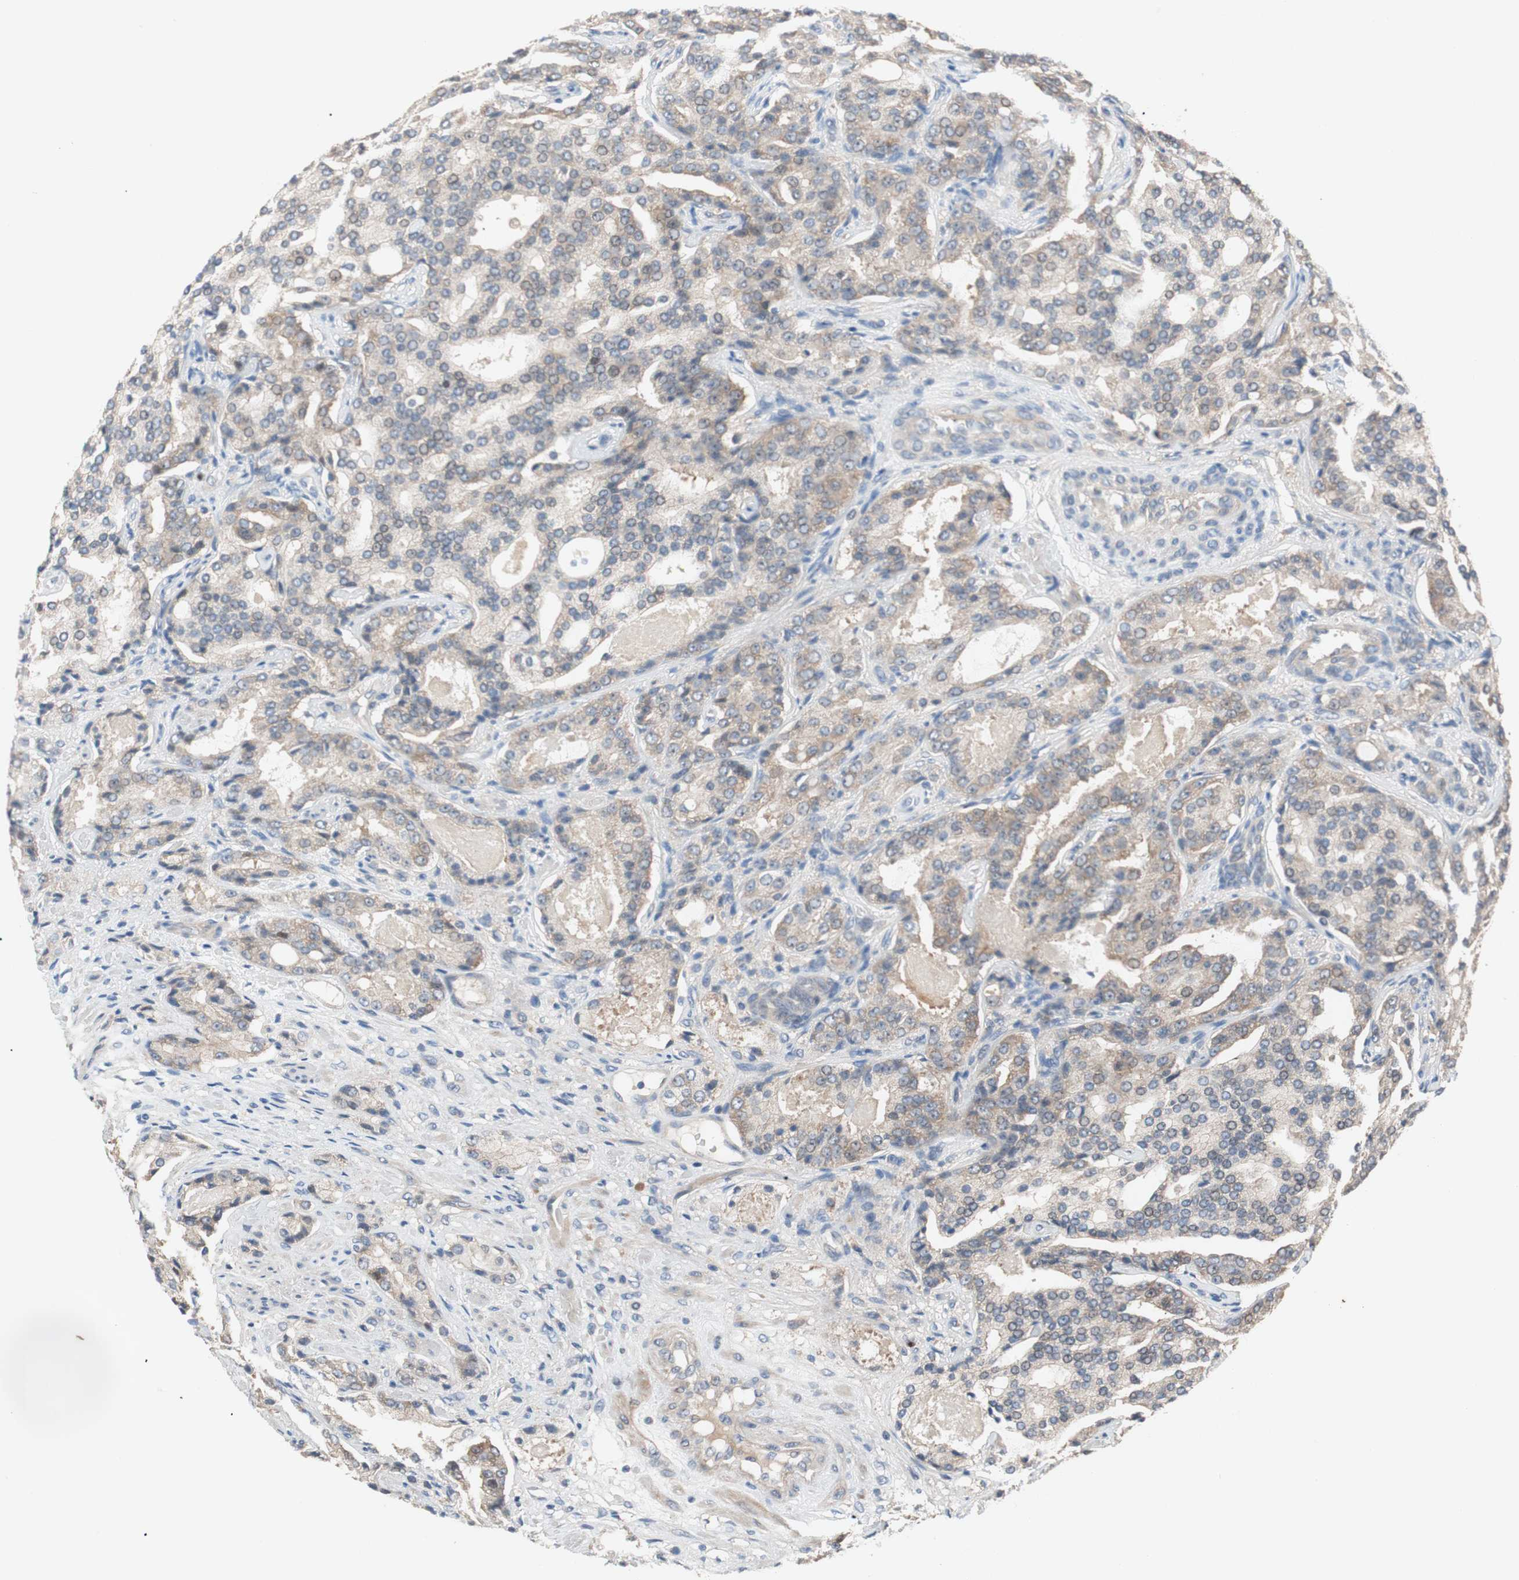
{"staining": {"intensity": "weak", "quantity": ">75%", "location": "cytoplasmic/membranous"}, "tissue": "prostate cancer", "cell_type": "Tumor cells", "image_type": "cancer", "snomed": [{"axis": "morphology", "description": "Adenocarcinoma, High grade"}, {"axis": "topography", "description": "Prostate"}], "caption": "Brown immunohistochemical staining in human prostate cancer reveals weak cytoplasmic/membranous staining in approximately >75% of tumor cells. The staining was performed using DAB (3,3'-diaminobenzidine), with brown indicating positive protein expression. Nuclei are stained blue with hematoxylin.", "gene": "PCK1", "patient": {"sex": "male", "age": 72}}